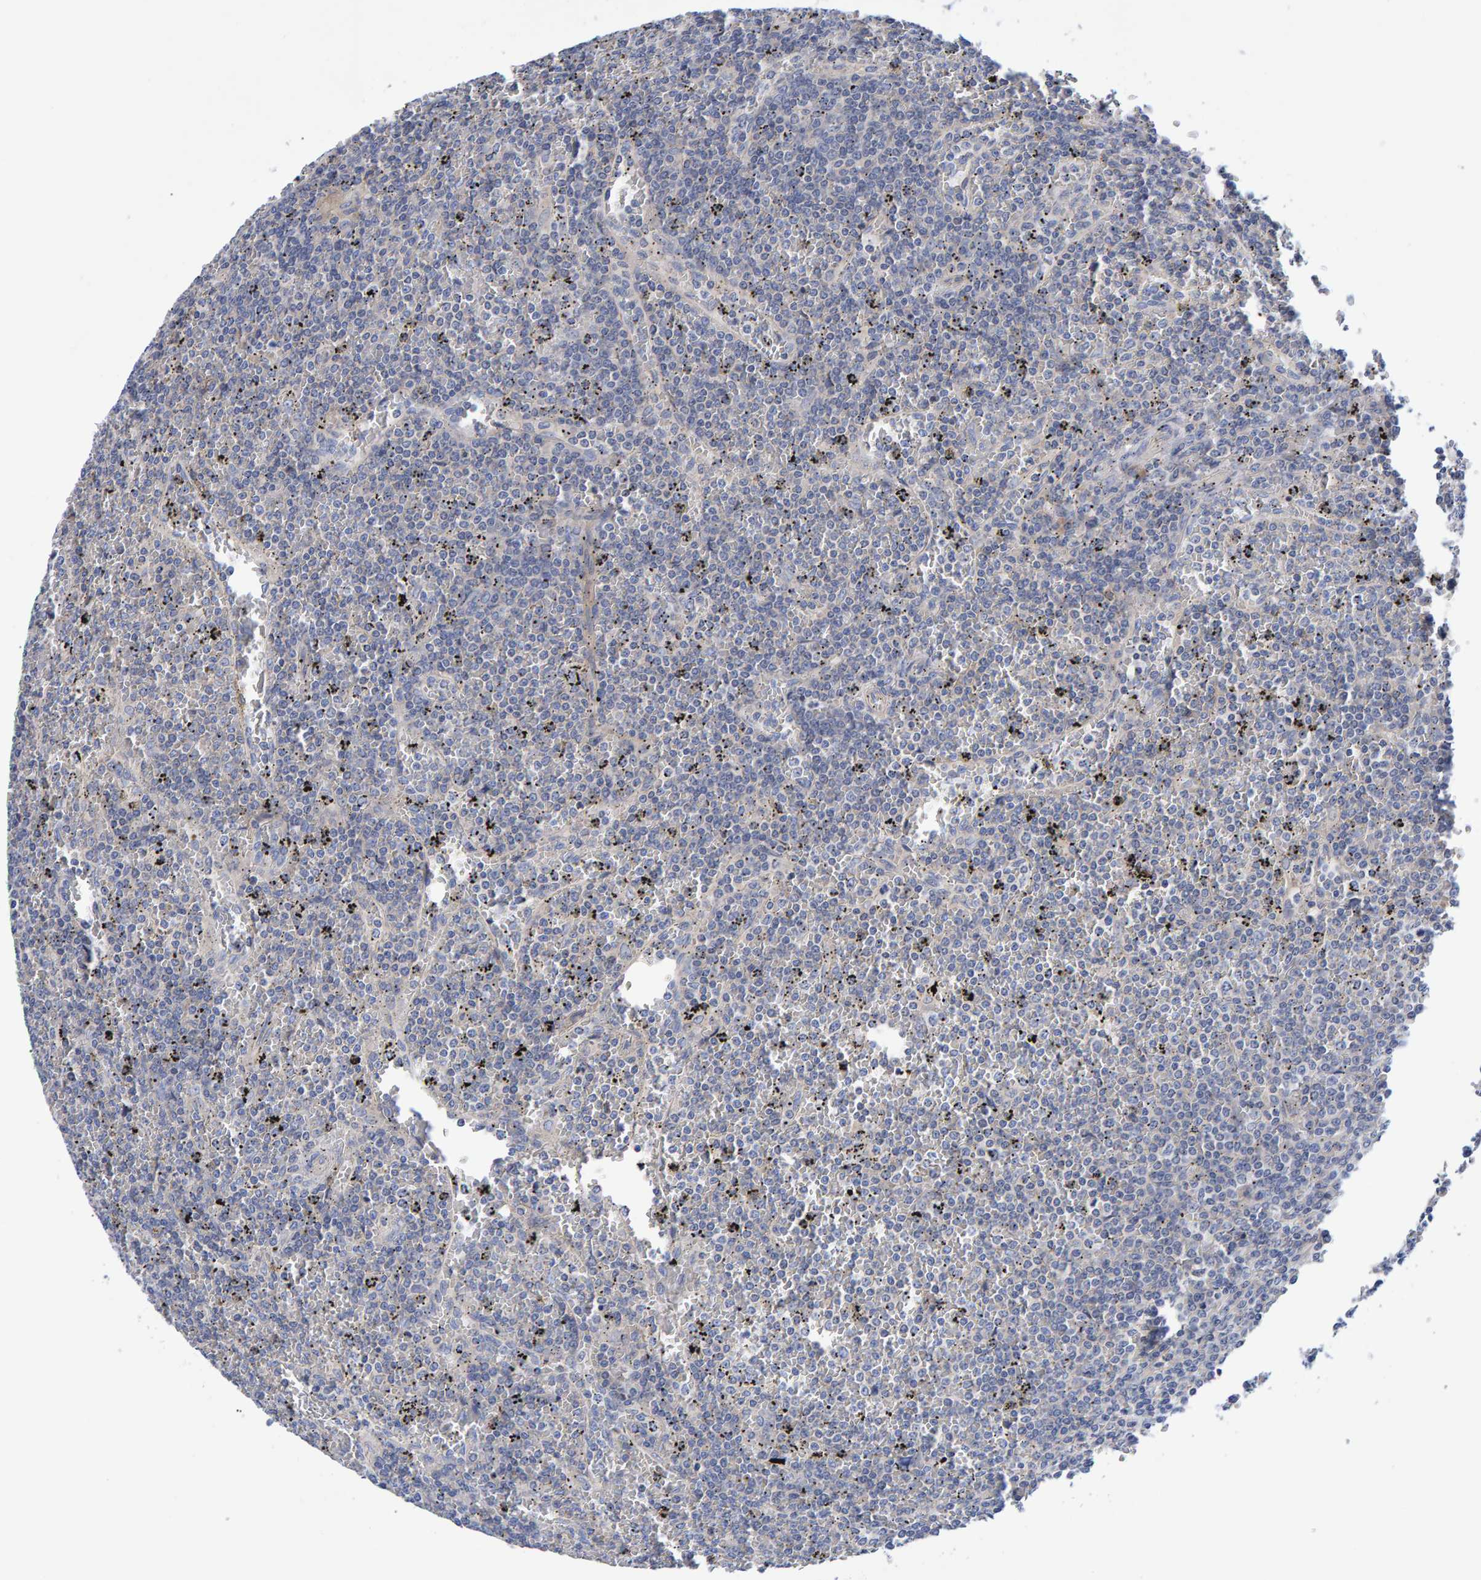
{"staining": {"intensity": "negative", "quantity": "none", "location": "none"}, "tissue": "lymphoma", "cell_type": "Tumor cells", "image_type": "cancer", "snomed": [{"axis": "morphology", "description": "Malignant lymphoma, non-Hodgkin's type, Low grade"}, {"axis": "topography", "description": "Spleen"}], "caption": "IHC photomicrograph of neoplastic tissue: low-grade malignant lymphoma, non-Hodgkin's type stained with DAB (3,3'-diaminobenzidine) displays no significant protein positivity in tumor cells. (Stains: DAB (3,3'-diaminobenzidine) immunohistochemistry (IHC) with hematoxylin counter stain, Microscopy: brightfield microscopy at high magnification).", "gene": "EFR3A", "patient": {"sex": "female", "age": 19}}